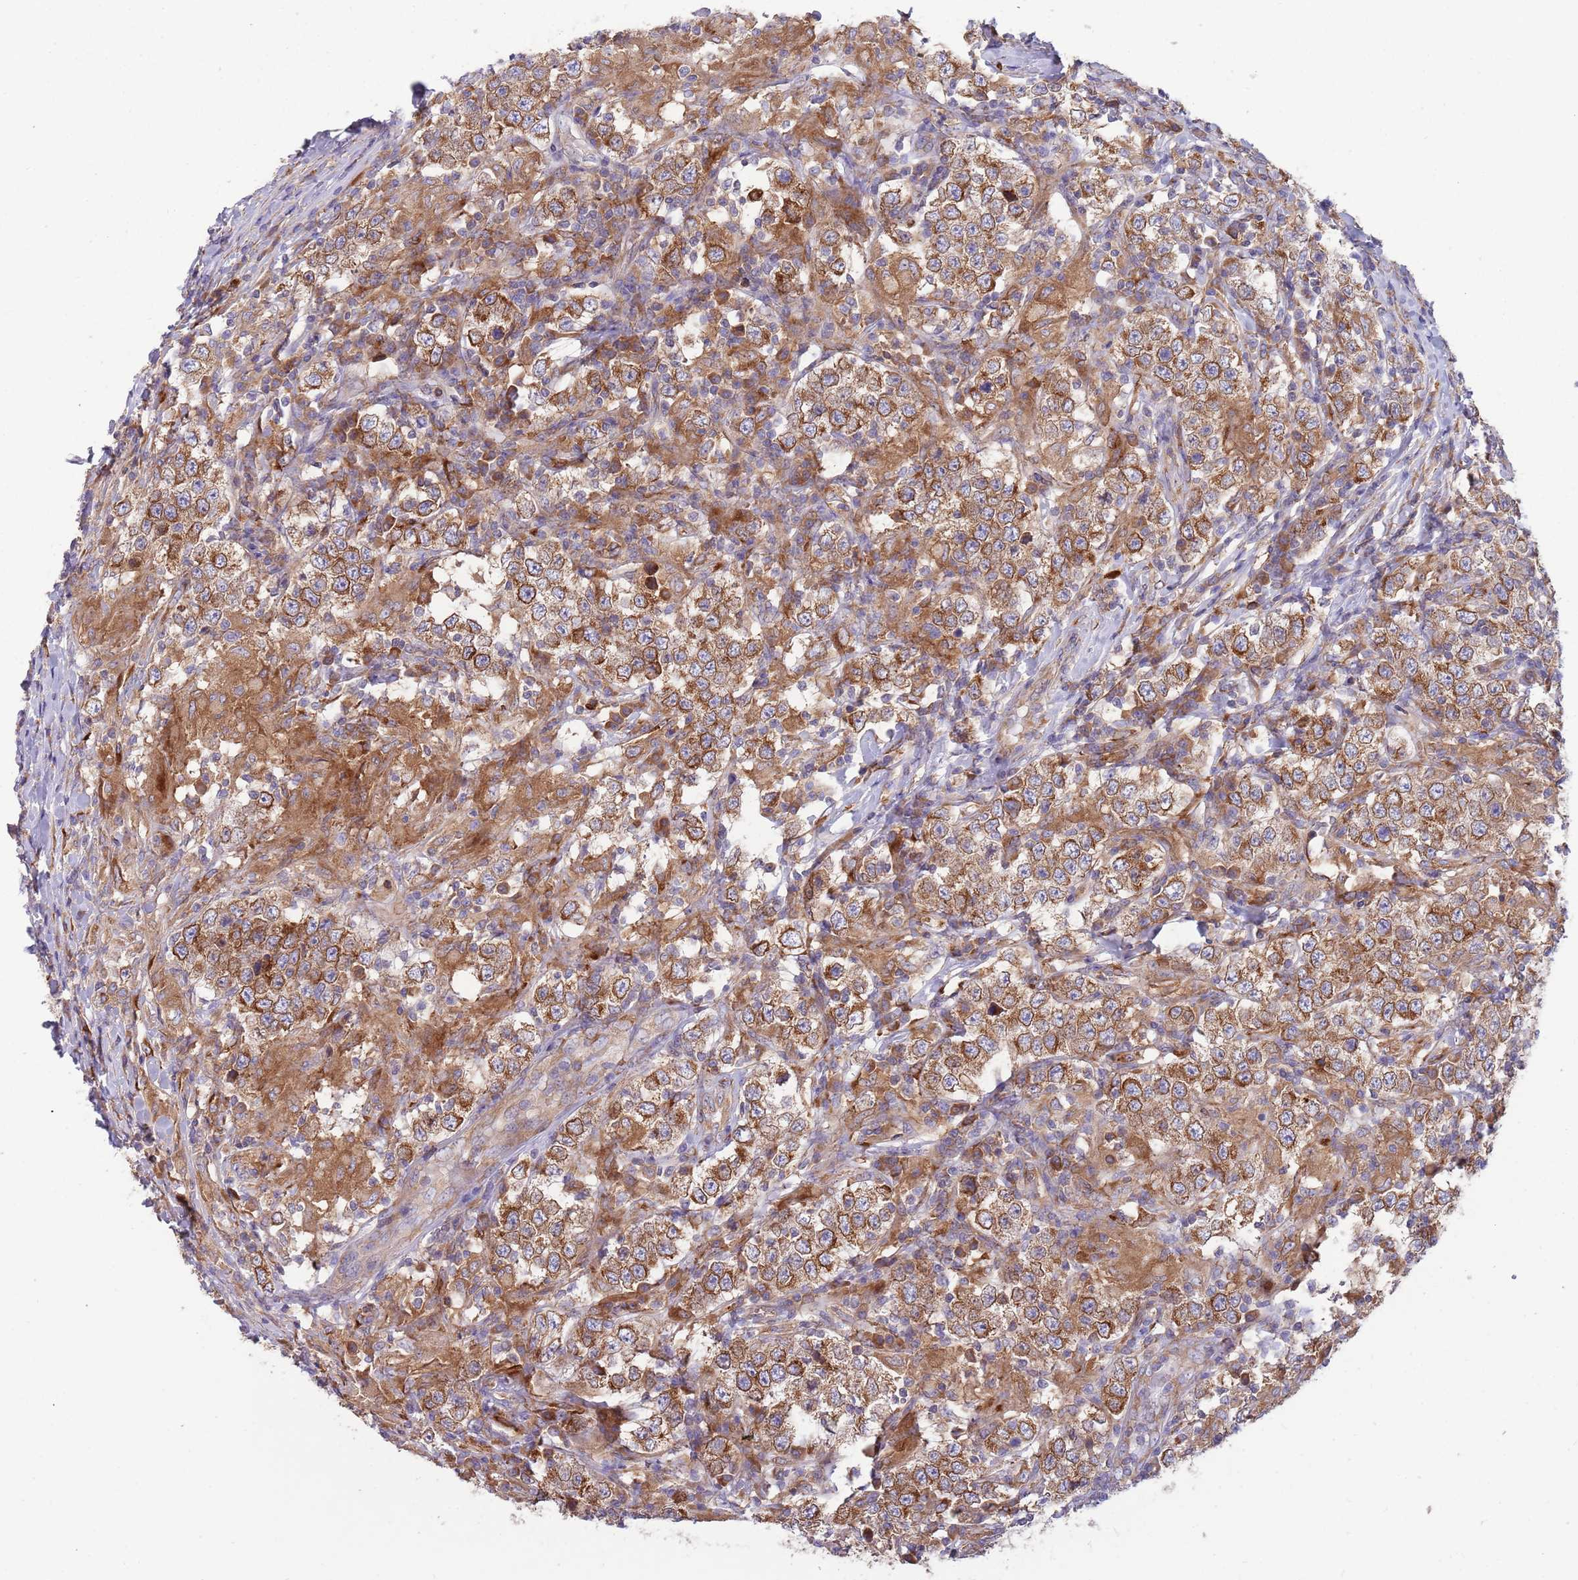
{"staining": {"intensity": "strong", "quantity": ">75%", "location": "cytoplasmic/membranous"}, "tissue": "testis cancer", "cell_type": "Tumor cells", "image_type": "cancer", "snomed": [{"axis": "morphology", "description": "Seminoma, NOS"}, {"axis": "morphology", "description": "Carcinoma, Embryonal, NOS"}, {"axis": "topography", "description": "Testis"}], "caption": "This is an image of immunohistochemistry (IHC) staining of testis cancer (embryonal carcinoma), which shows strong positivity in the cytoplasmic/membranous of tumor cells.", "gene": "ARMCX6", "patient": {"sex": "male", "age": 41}}